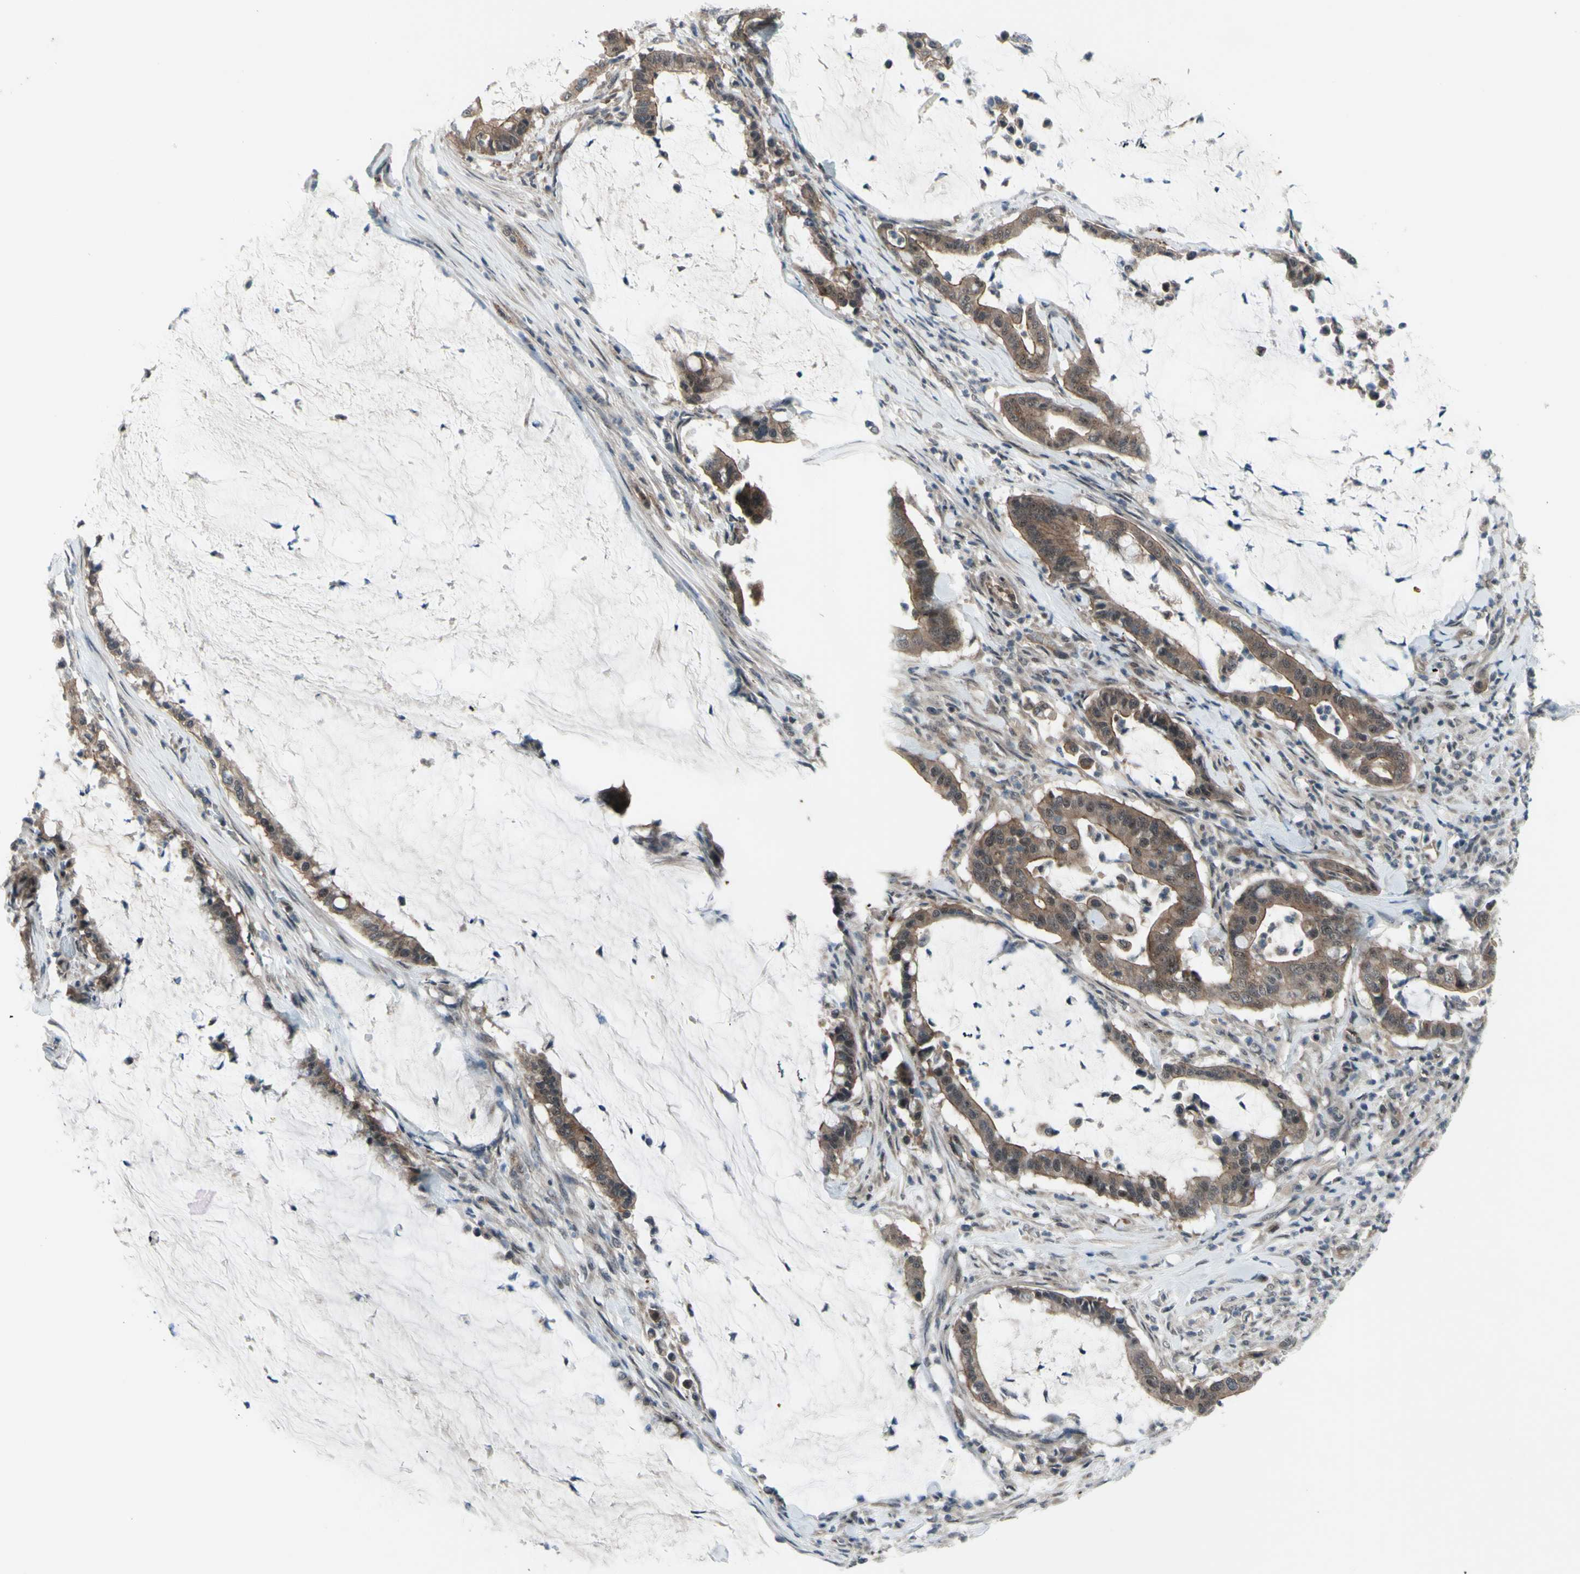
{"staining": {"intensity": "moderate", "quantity": ">75%", "location": "cytoplasmic/membranous"}, "tissue": "pancreatic cancer", "cell_type": "Tumor cells", "image_type": "cancer", "snomed": [{"axis": "morphology", "description": "Adenocarcinoma, NOS"}, {"axis": "topography", "description": "Pancreas"}], "caption": "Moderate cytoplasmic/membranous staining is appreciated in about >75% of tumor cells in adenocarcinoma (pancreatic).", "gene": "TRDMT1", "patient": {"sex": "male", "age": 41}}